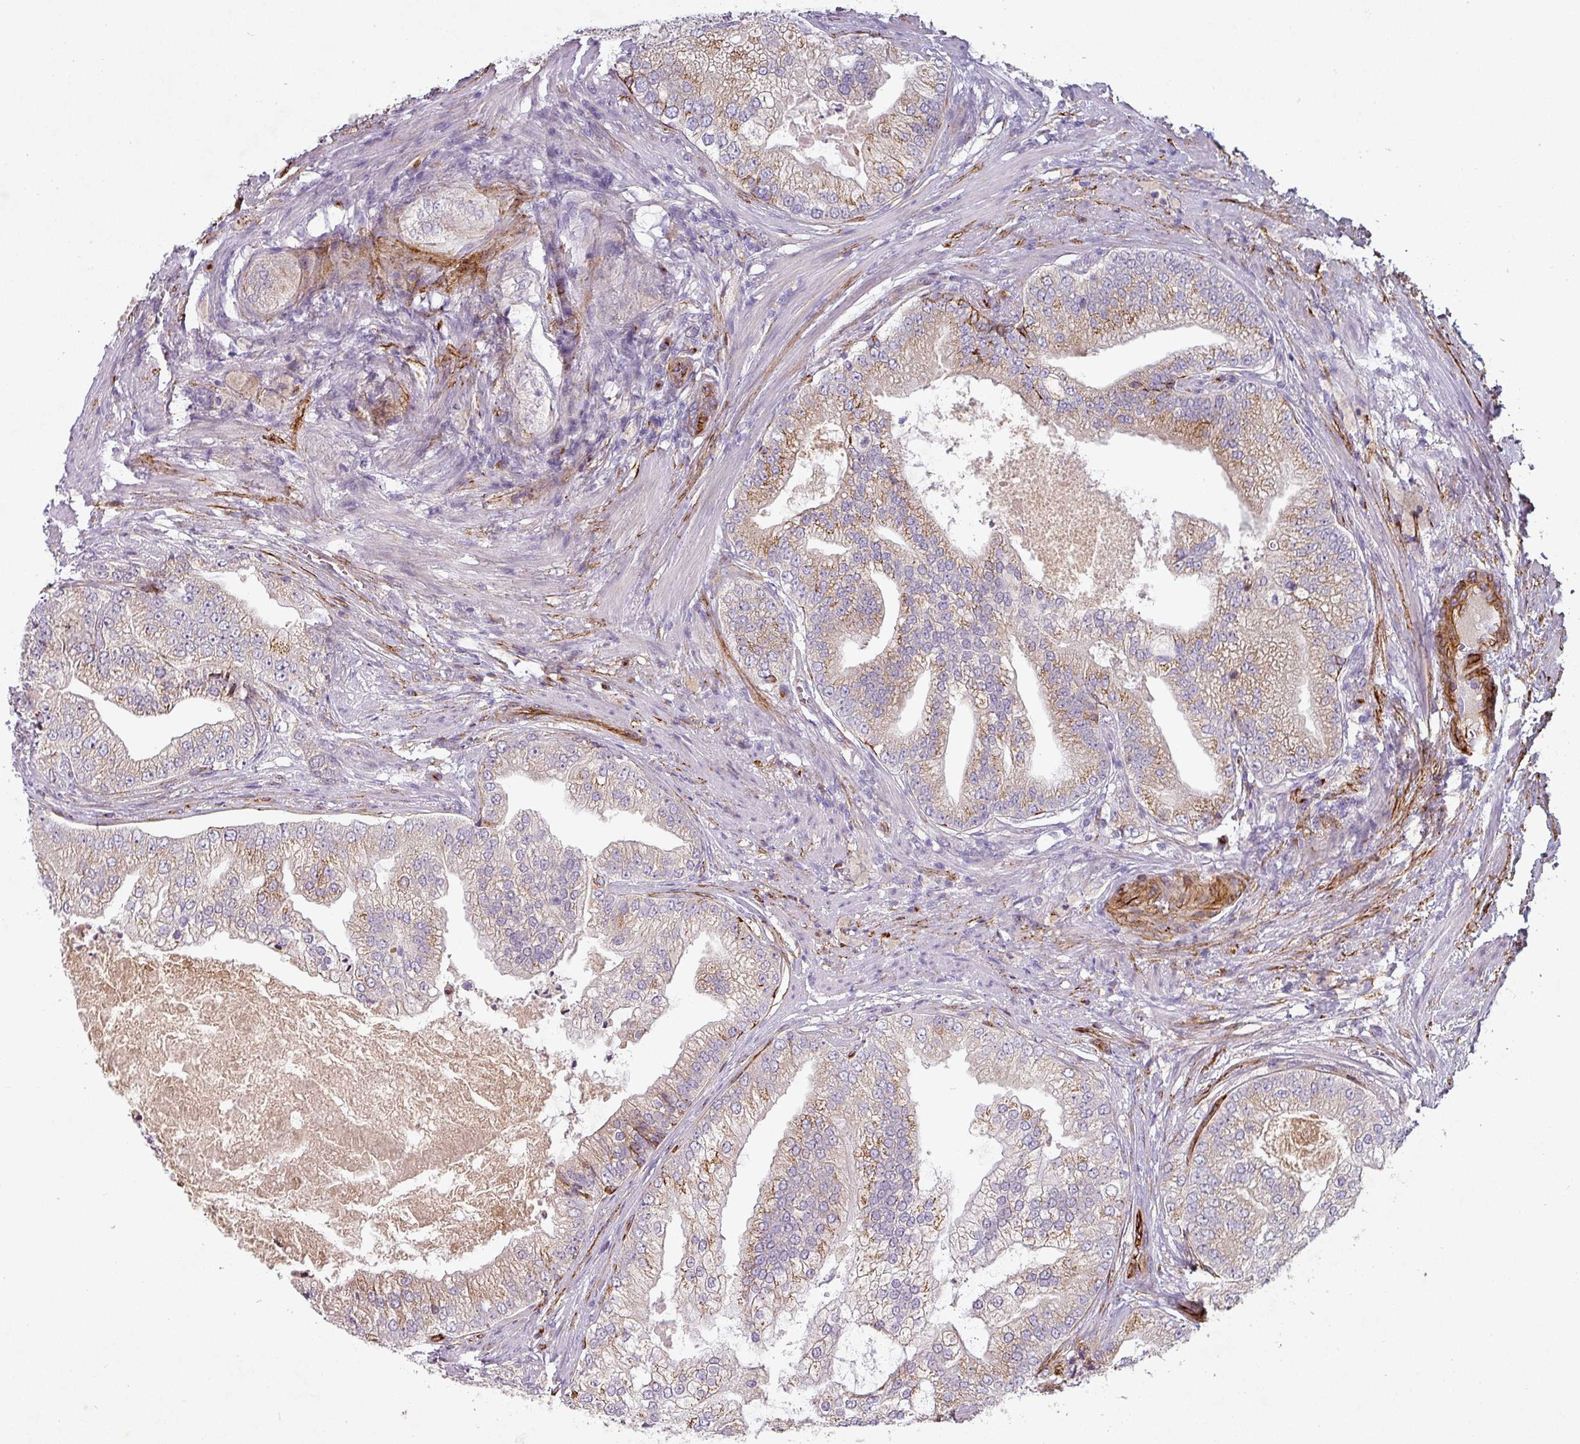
{"staining": {"intensity": "moderate", "quantity": "25%-75%", "location": "cytoplasmic/membranous"}, "tissue": "prostate cancer", "cell_type": "Tumor cells", "image_type": "cancer", "snomed": [{"axis": "morphology", "description": "Adenocarcinoma, High grade"}, {"axis": "topography", "description": "Prostate"}], "caption": "IHC of high-grade adenocarcinoma (prostate) reveals medium levels of moderate cytoplasmic/membranous positivity in approximately 25%-75% of tumor cells.", "gene": "PRODH2", "patient": {"sex": "male", "age": 70}}